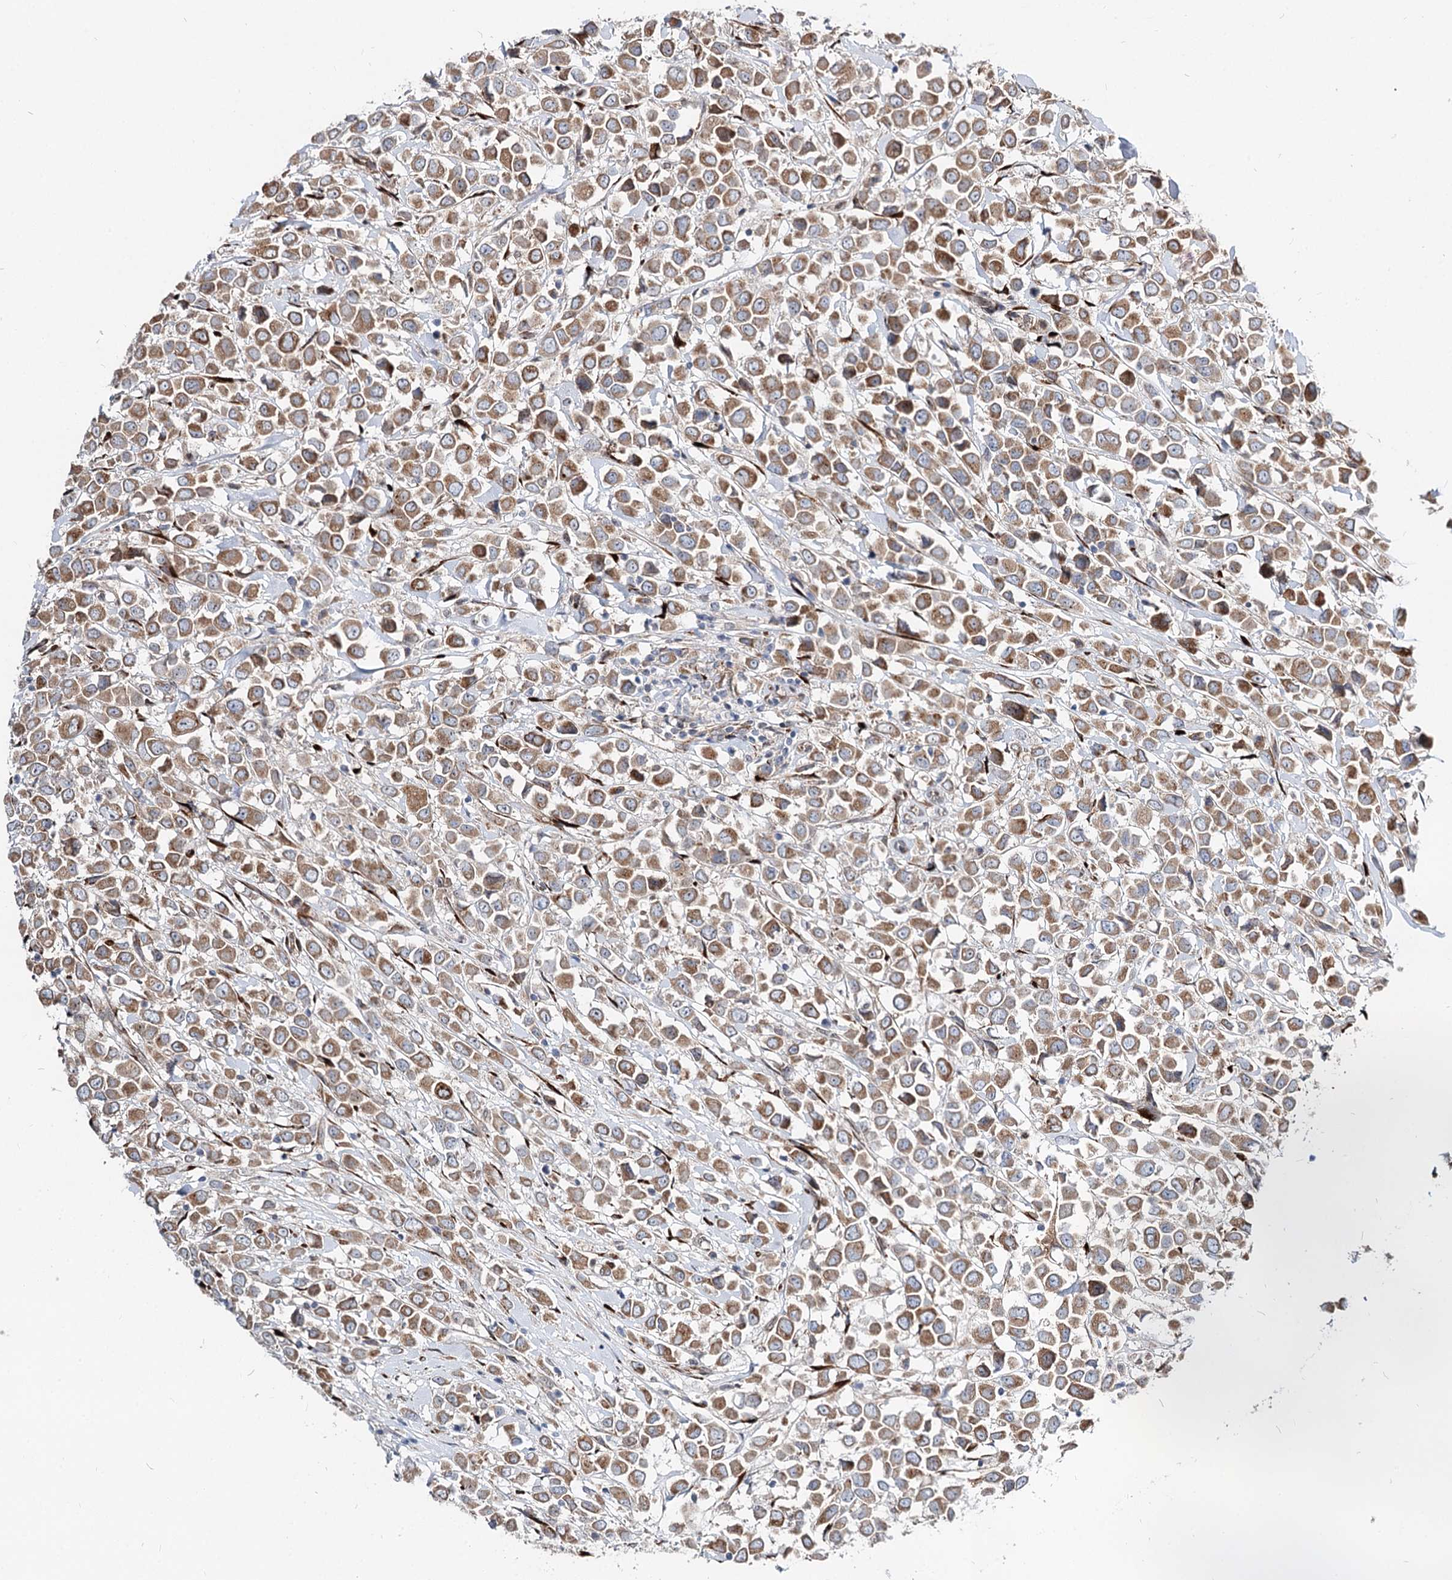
{"staining": {"intensity": "moderate", "quantity": ">75%", "location": "cytoplasmic/membranous"}, "tissue": "breast cancer", "cell_type": "Tumor cells", "image_type": "cancer", "snomed": [{"axis": "morphology", "description": "Duct carcinoma"}, {"axis": "topography", "description": "Breast"}], "caption": "Breast cancer was stained to show a protein in brown. There is medium levels of moderate cytoplasmic/membranous staining in approximately >75% of tumor cells.", "gene": "SPART", "patient": {"sex": "female", "age": 61}}